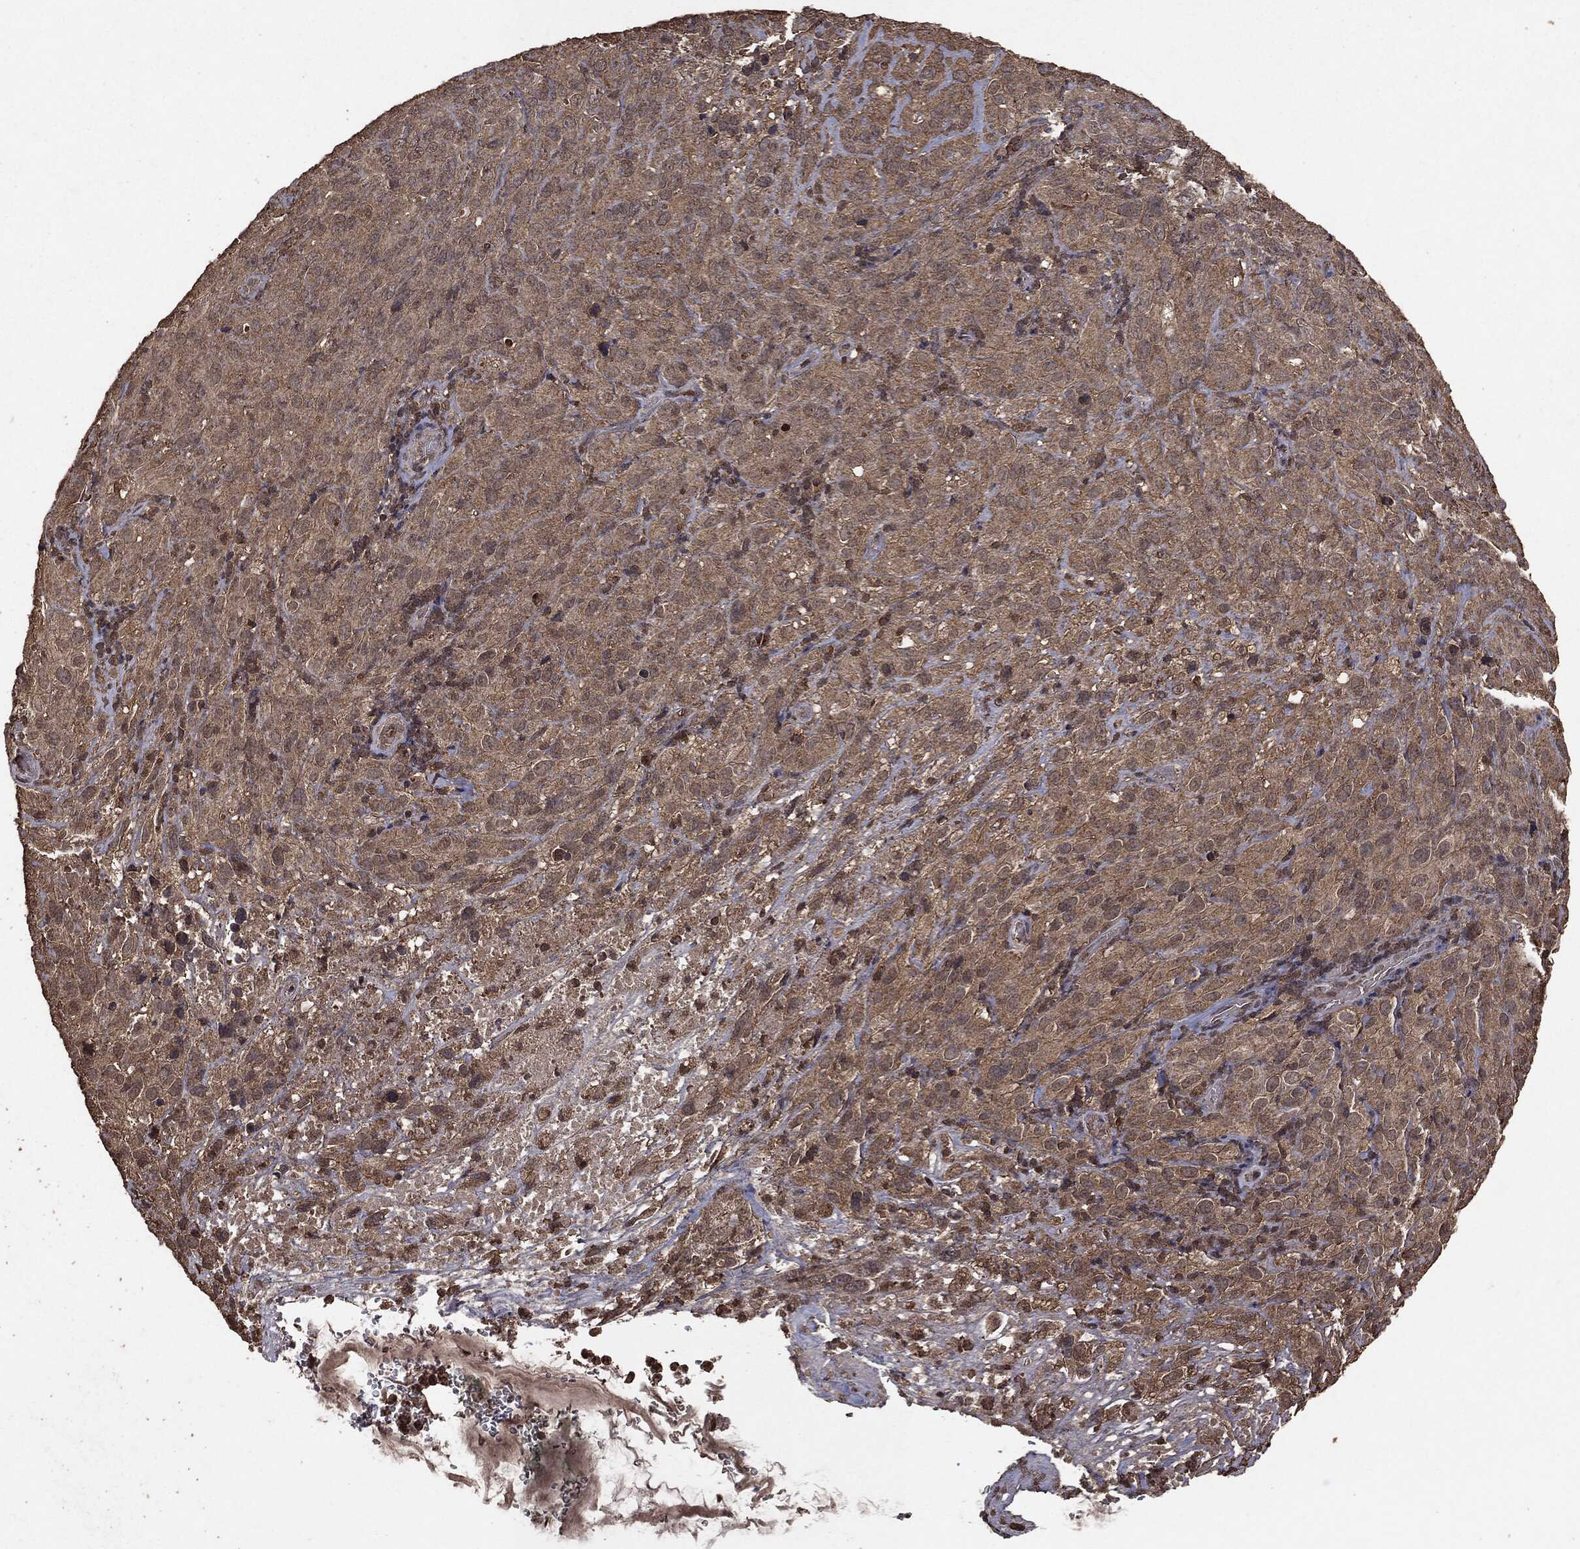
{"staining": {"intensity": "weak", "quantity": ">75%", "location": "cytoplasmic/membranous"}, "tissue": "cervical cancer", "cell_type": "Tumor cells", "image_type": "cancer", "snomed": [{"axis": "morphology", "description": "Squamous cell carcinoma, NOS"}, {"axis": "topography", "description": "Cervix"}], "caption": "Immunohistochemical staining of cervical squamous cell carcinoma reveals weak cytoplasmic/membranous protein expression in about >75% of tumor cells.", "gene": "NME1", "patient": {"sex": "female", "age": 51}}